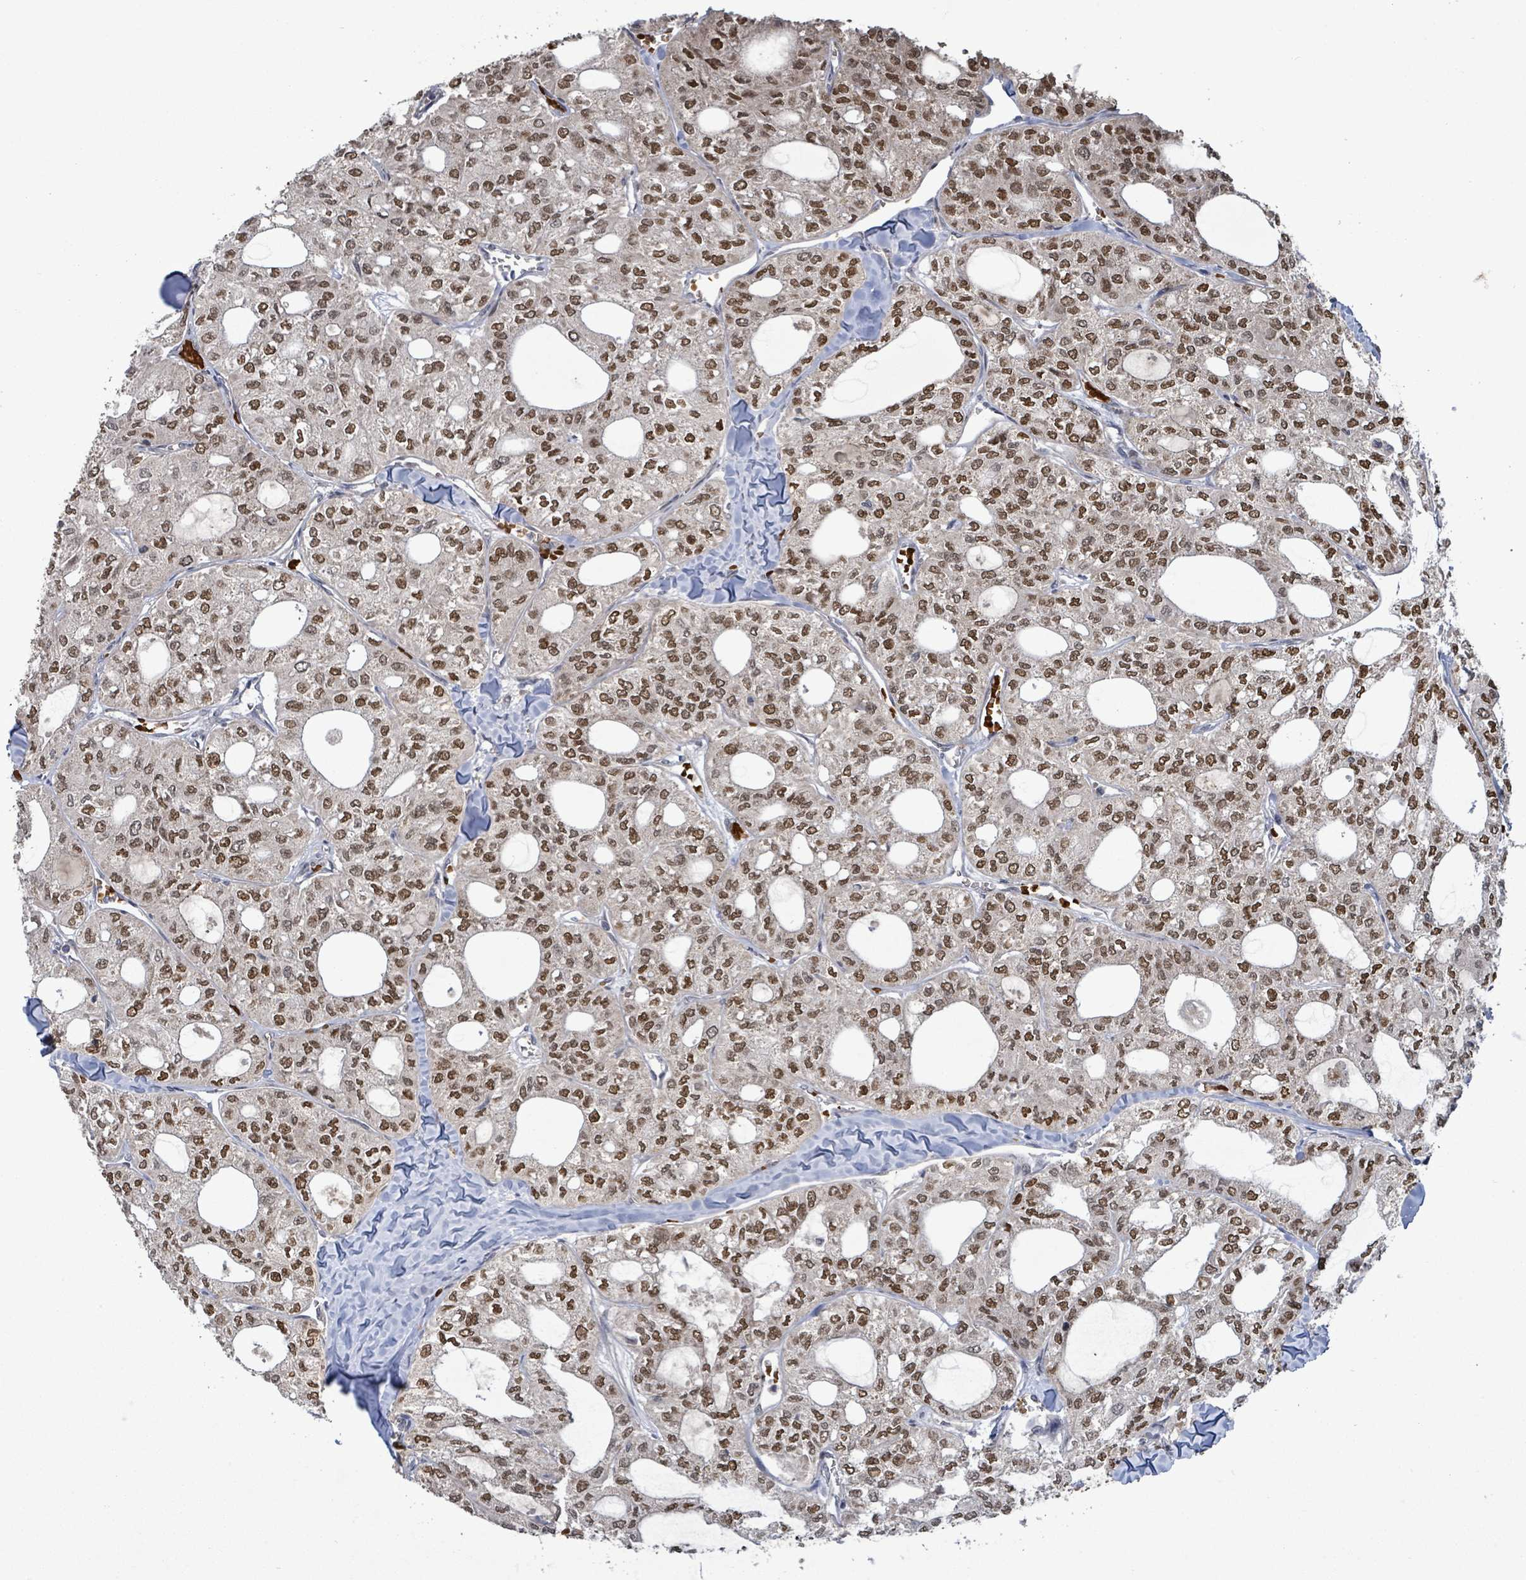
{"staining": {"intensity": "moderate", "quantity": ">75%", "location": "nuclear"}, "tissue": "thyroid cancer", "cell_type": "Tumor cells", "image_type": "cancer", "snomed": [{"axis": "morphology", "description": "Follicular adenoma carcinoma, NOS"}, {"axis": "topography", "description": "Thyroid gland"}], "caption": "About >75% of tumor cells in thyroid cancer (follicular adenoma carcinoma) demonstrate moderate nuclear protein positivity as visualized by brown immunohistochemical staining.", "gene": "PATZ1", "patient": {"sex": "male", "age": 75}}